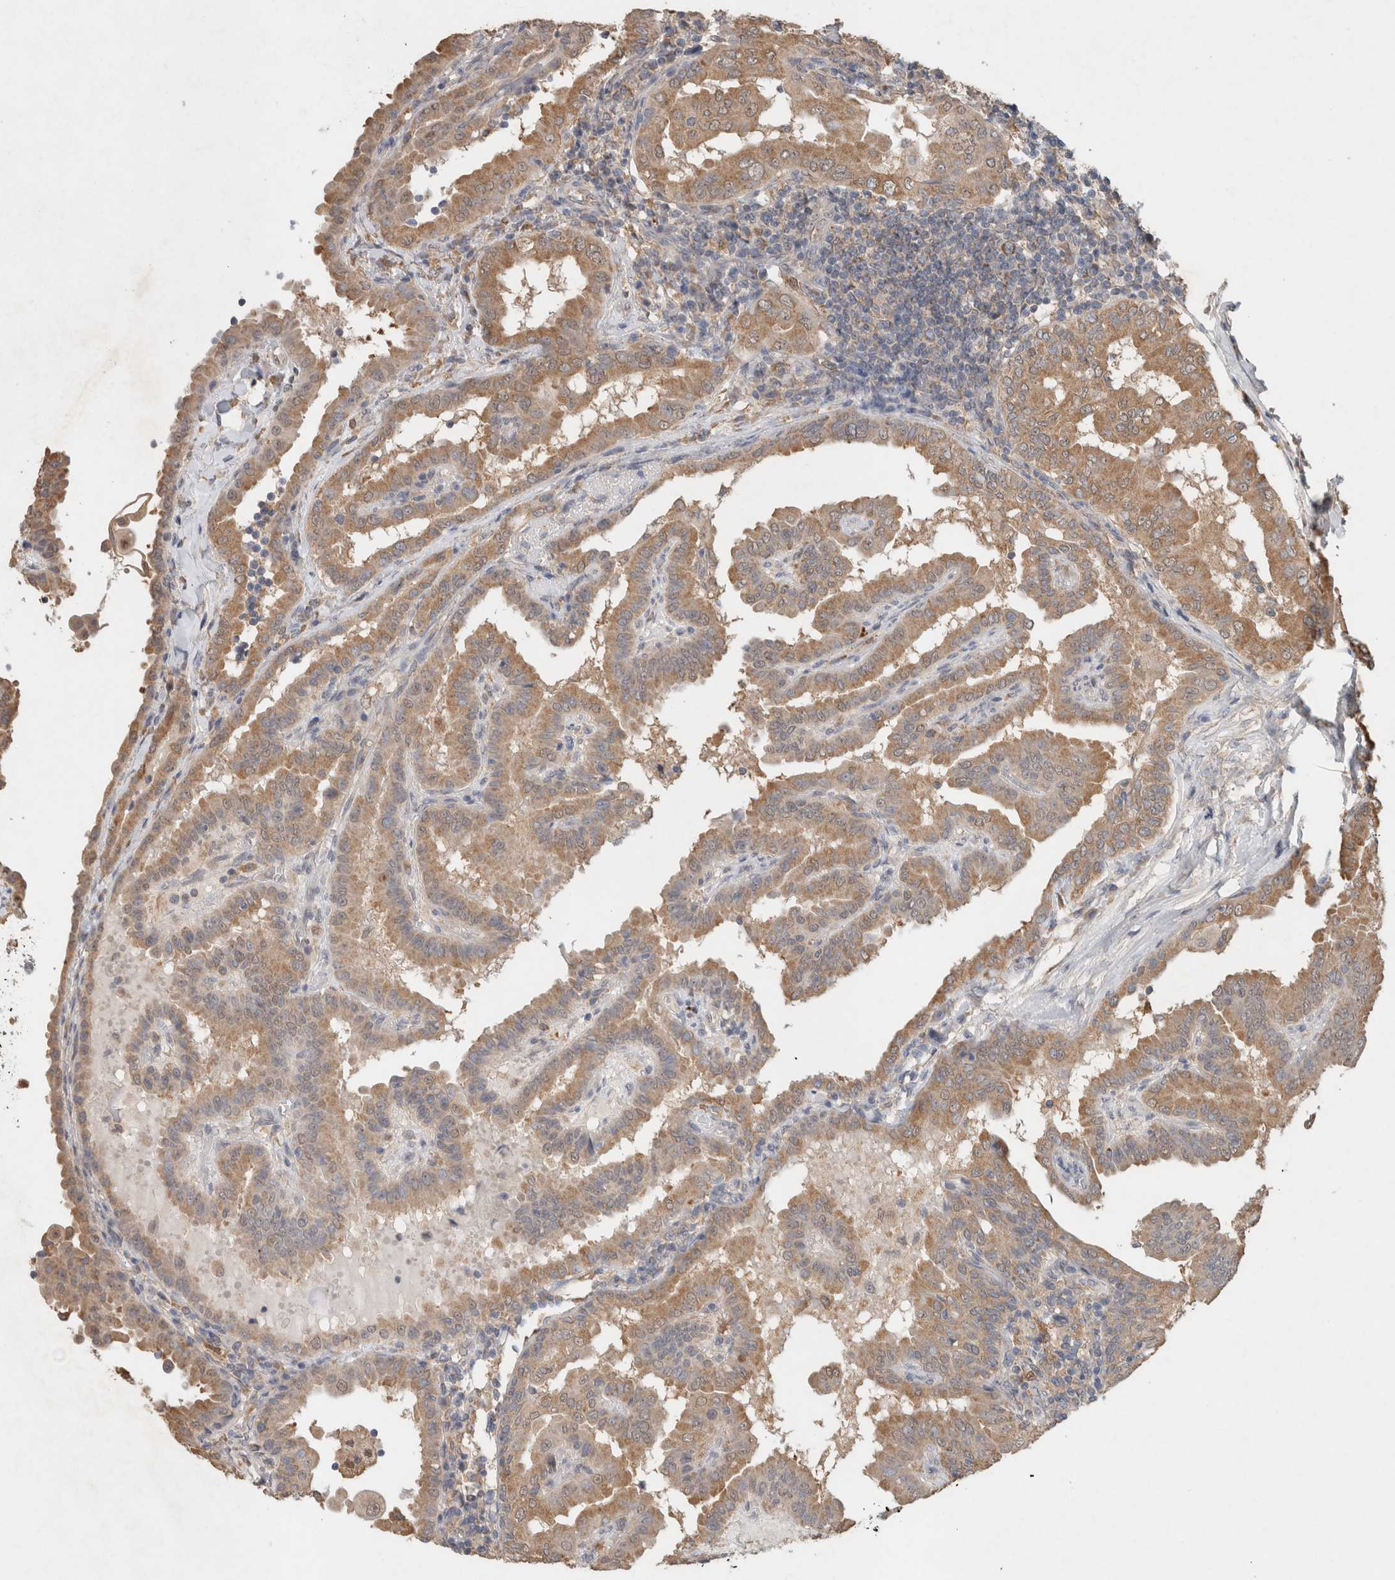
{"staining": {"intensity": "moderate", "quantity": ">75%", "location": "cytoplasmic/membranous,nuclear"}, "tissue": "thyroid cancer", "cell_type": "Tumor cells", "image_type": "cancer", "snomed": [{"axis": "morphology", "description": "Papillary adenocarcinoma, NOS"}, {"axis": "topography", "description": "Thyroid gland"}], "caption": "A brown stain labels moderate cytoplasmic/membranous and nuclear expression of a protein in papillary adenocarcinoma (thyroid) tumor cells.", "gene": "RAB14", "patient": {"sex": "male", "age": 33}}